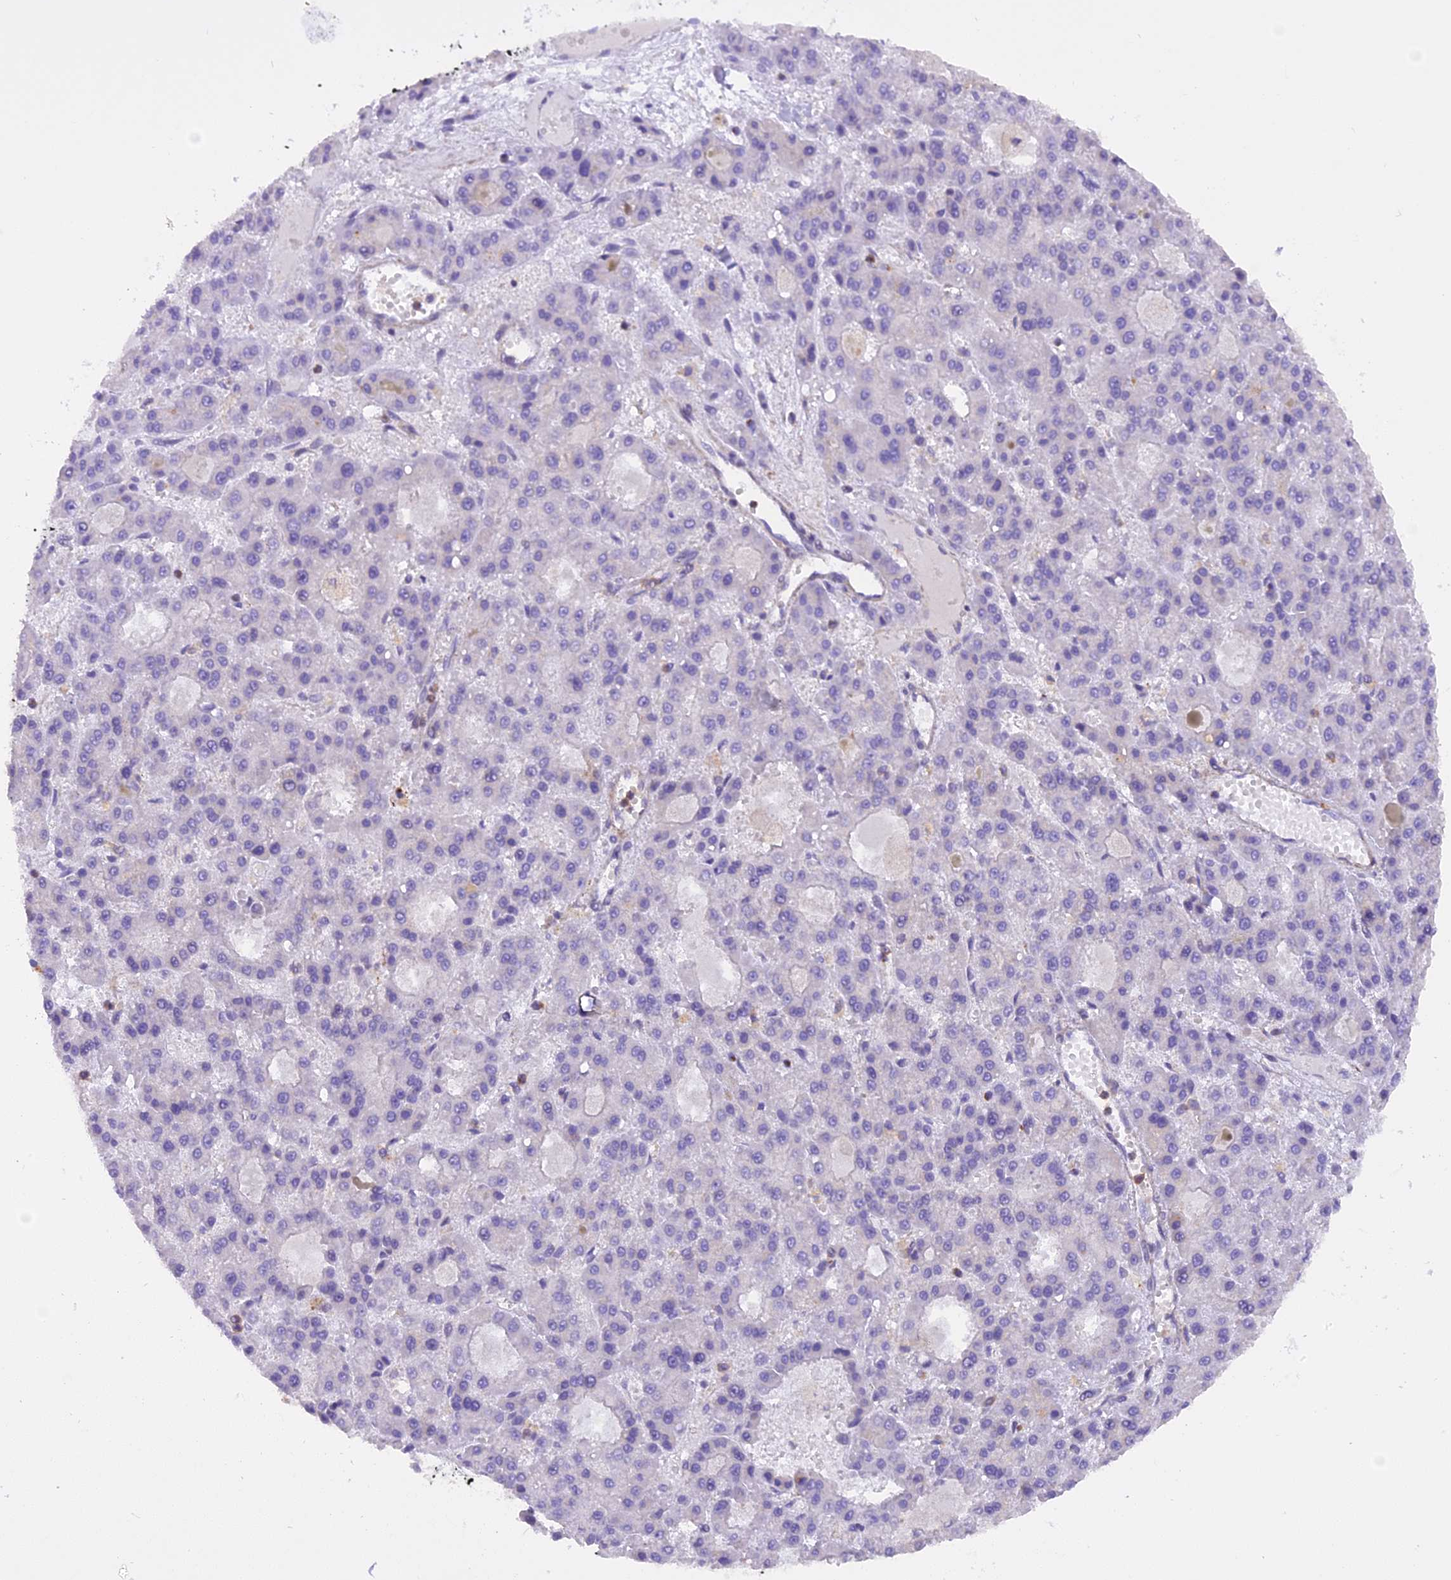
{"staining": {"intensity": "negative", "quantity": "none", "location": "none"}, "tissue": "liver cancer", "cell_type": "Tumor cells", "image_type": "cancer", "snomed": [{"axis": "morphology", "description": "Carcinoma, Hepatocellular, NOS"}, {"axis": "topography", "description": "Liver"}], "caption": "Protein analysis of liver cancer reveals no significant staining in tumor cells.", "gene": "STOML1", "patient": {"sex": "male", "age": 70}}